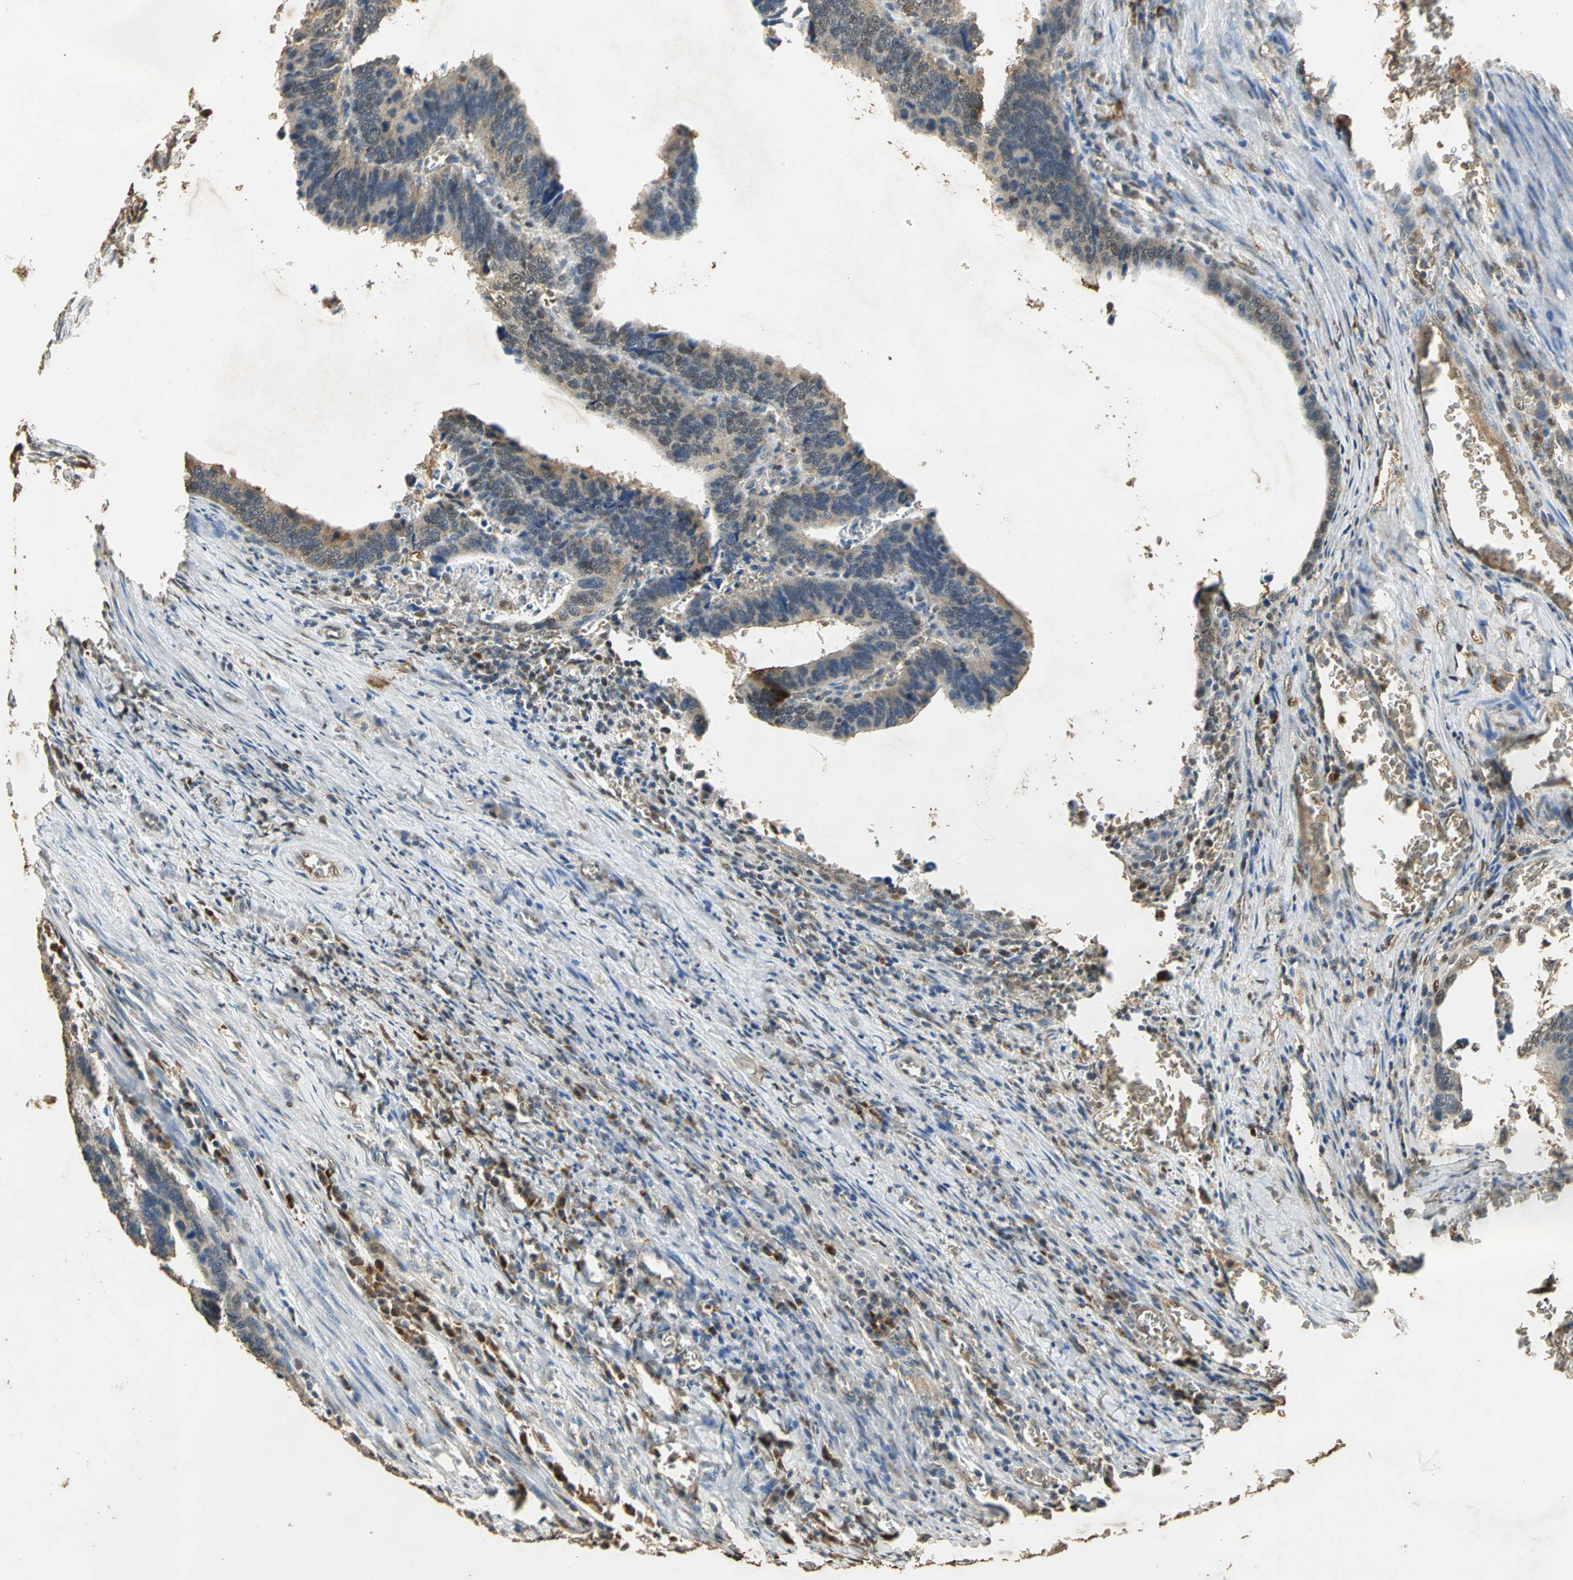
{"staining": {"intensity": "weak", "quantity": ">75%", "location": "cytoplasmic/membranous"}, "tissue": "colorectal cancer", "cell_type": "Tumor cells", "image_type": "cancer", "snomed": [{"axis": "morphology", "description": "Adenocarcinoma, NOS"}, {"axis": "topography", "description": "Colon"}], "caption": "Brown immunohistochemical staining in human colorectal cancer (adenocarcinoma) displays weak cytoplasmic/membranous expression in about >75% of tumor cells.", "gene": "GAPDH", "patient": {"sex": "male", "age": 72}}